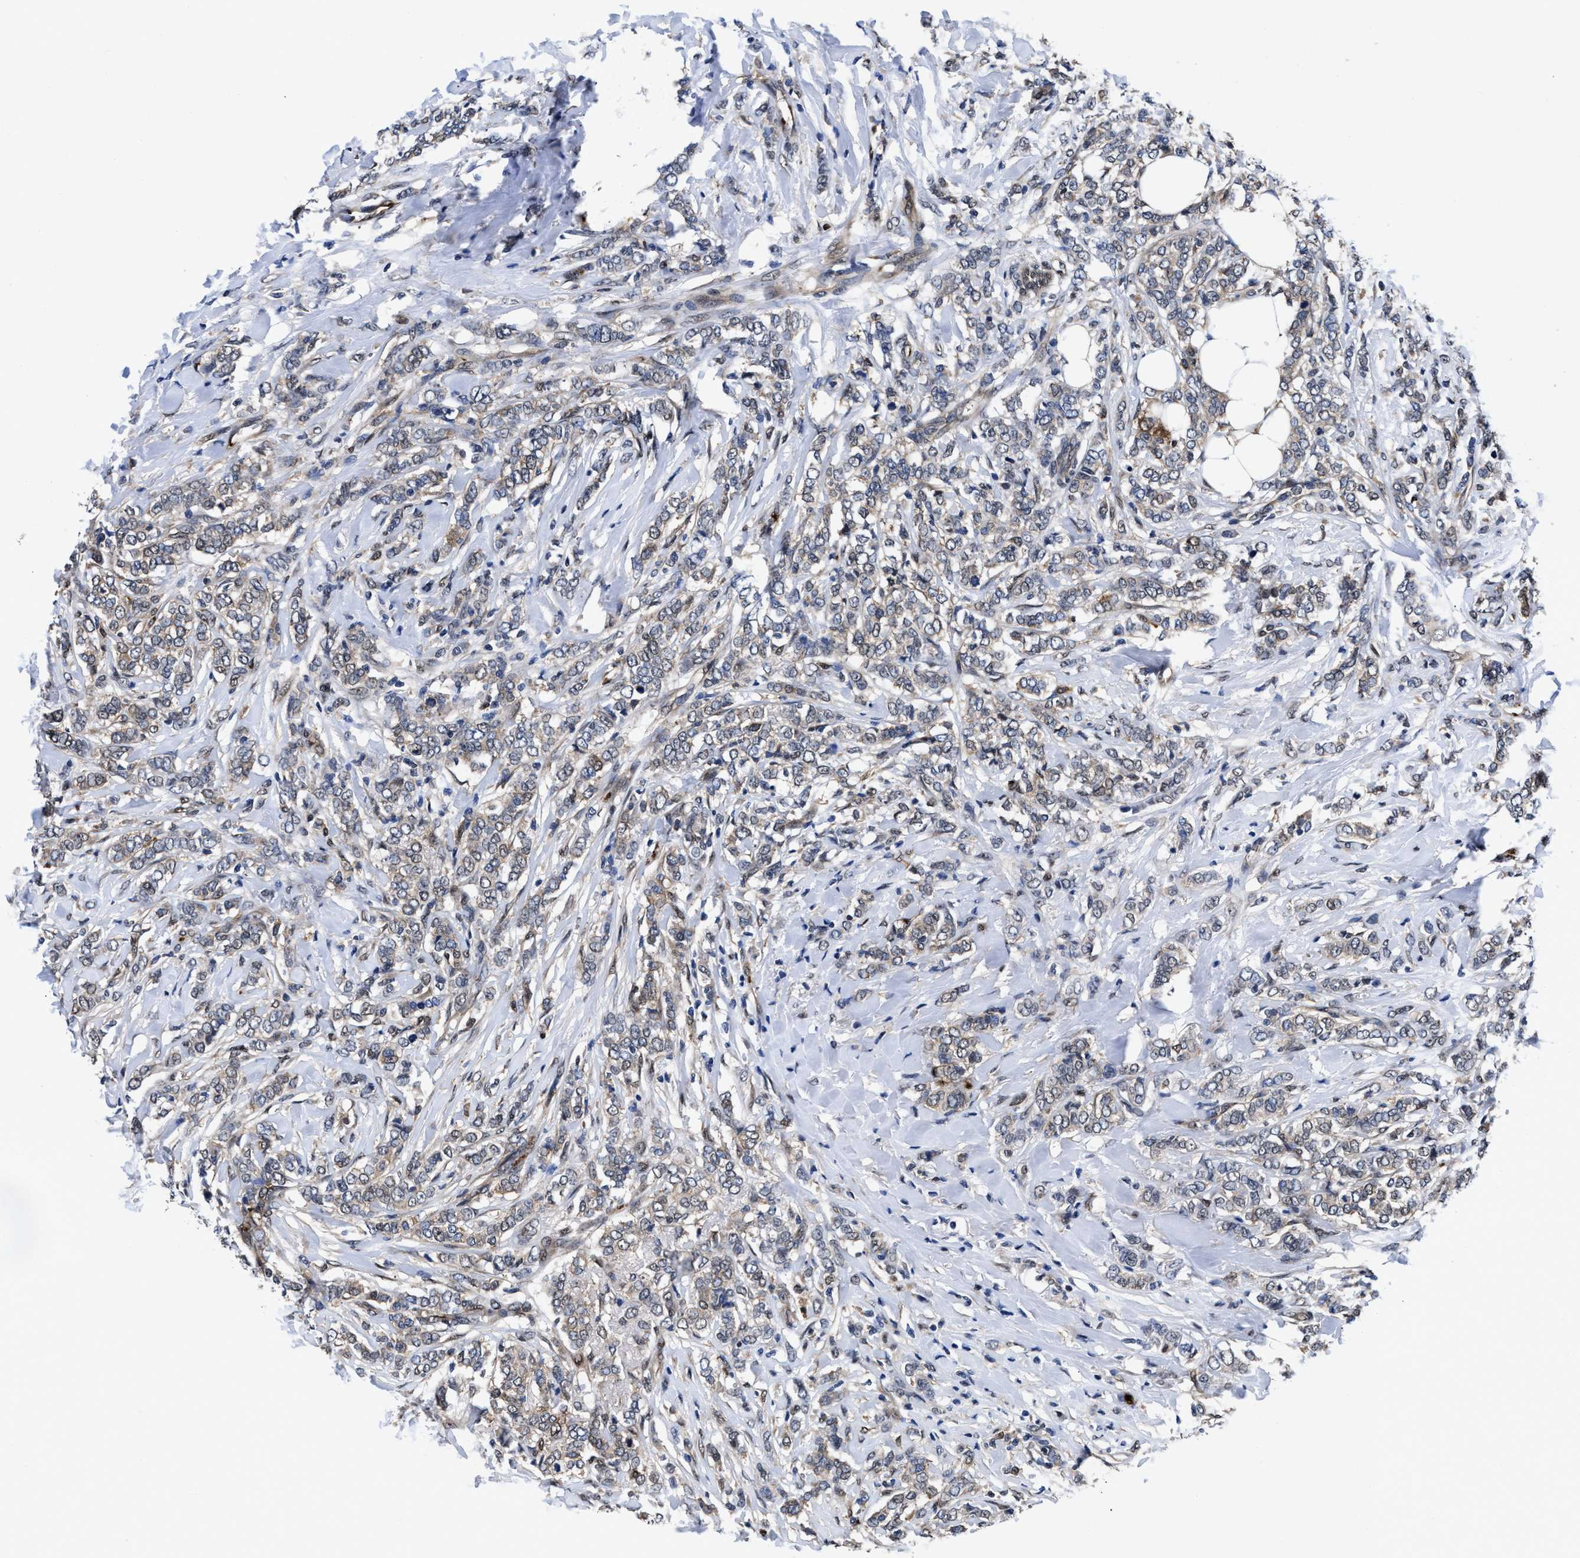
{"staining": {"intensity": "weak", "quantity": "<25%", "location": "cytoplasmic/membranous"}, "tissue": "breast cancer", "cell_type": "Tumor cells", "image_type": "cancer", "snomed": [{"axis": "morphology", "description": "Lobular carcinoma"}, {"axis": "topography", "description": "Skin"}, {"axis": "topography", "description": "Breast"}], "caption": "This image is of lobular carcinoma (breast) stained with immunohistochemistry to label a protein in brown with the nuclei are counter-stained blue. There is no positivity in tumor cells. (DAB (3,3'-diaminobenzidine) IHC visualized using brightfield microscopy, high magnification).", "gene": "ACLY", "patient": {"sex": "female", "age": 46}}